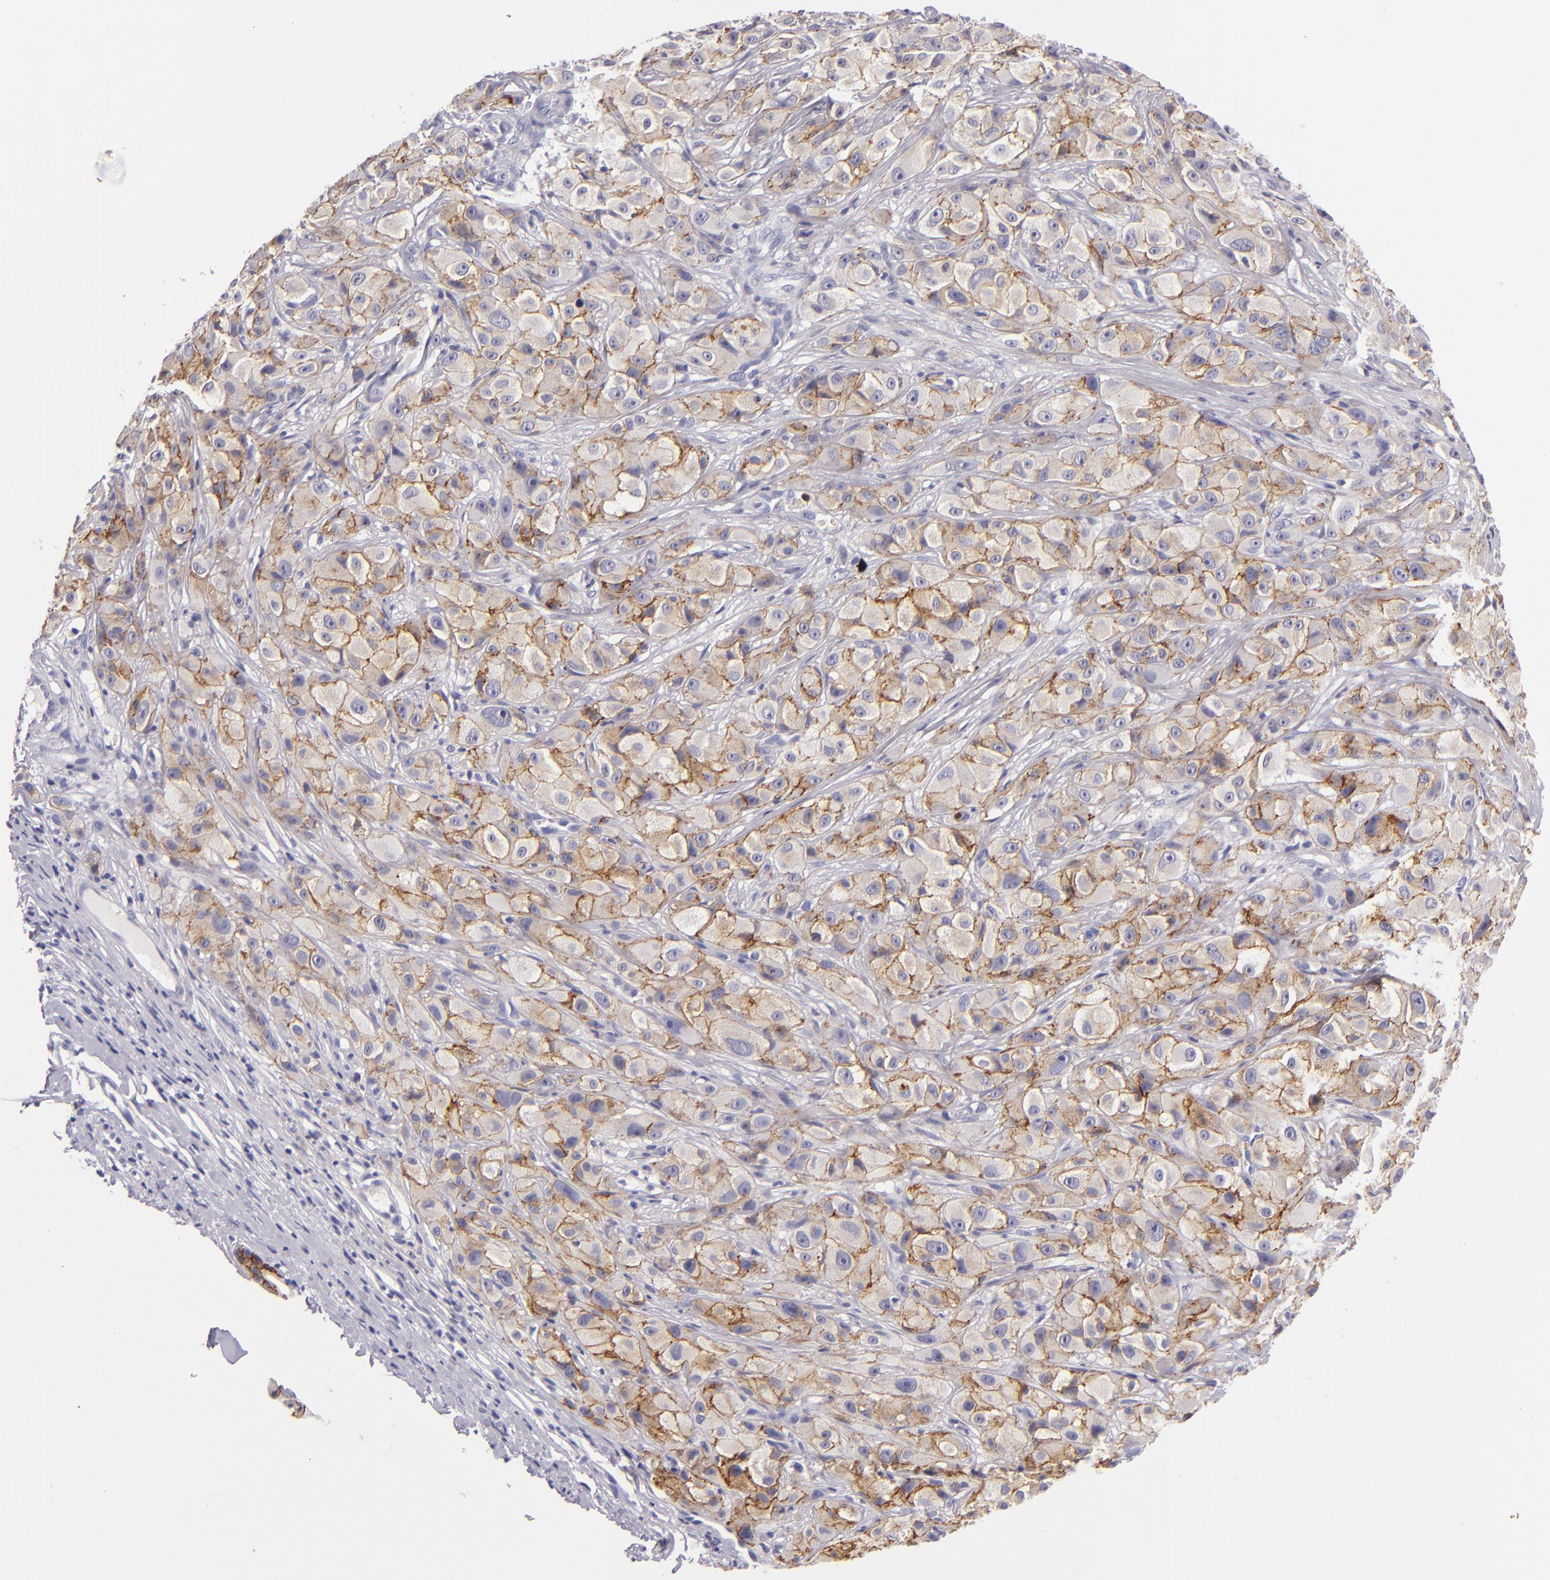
{"staining": {"intensity": "moderate", "quantity": ">75%", "location": "cytoplasmic/membranous"}, "tissue": "melanoma", "cell_type": "Tumor cells", "image_type": "cancer", "snomed": [{"axis": "morphology", "description": "Malignant melanoma, NOS"}, {"axis": "topography", "description": "Skin"}], "caption": "Melanoma stained with DAB immunohistochemistry (IHC) demonstrates medium levels of moderate cytoplasmic/membranous staining in approximately >75% of tumor cells.", "gene": "CDH3", "patient": {"sex": "male", "age": 56}}